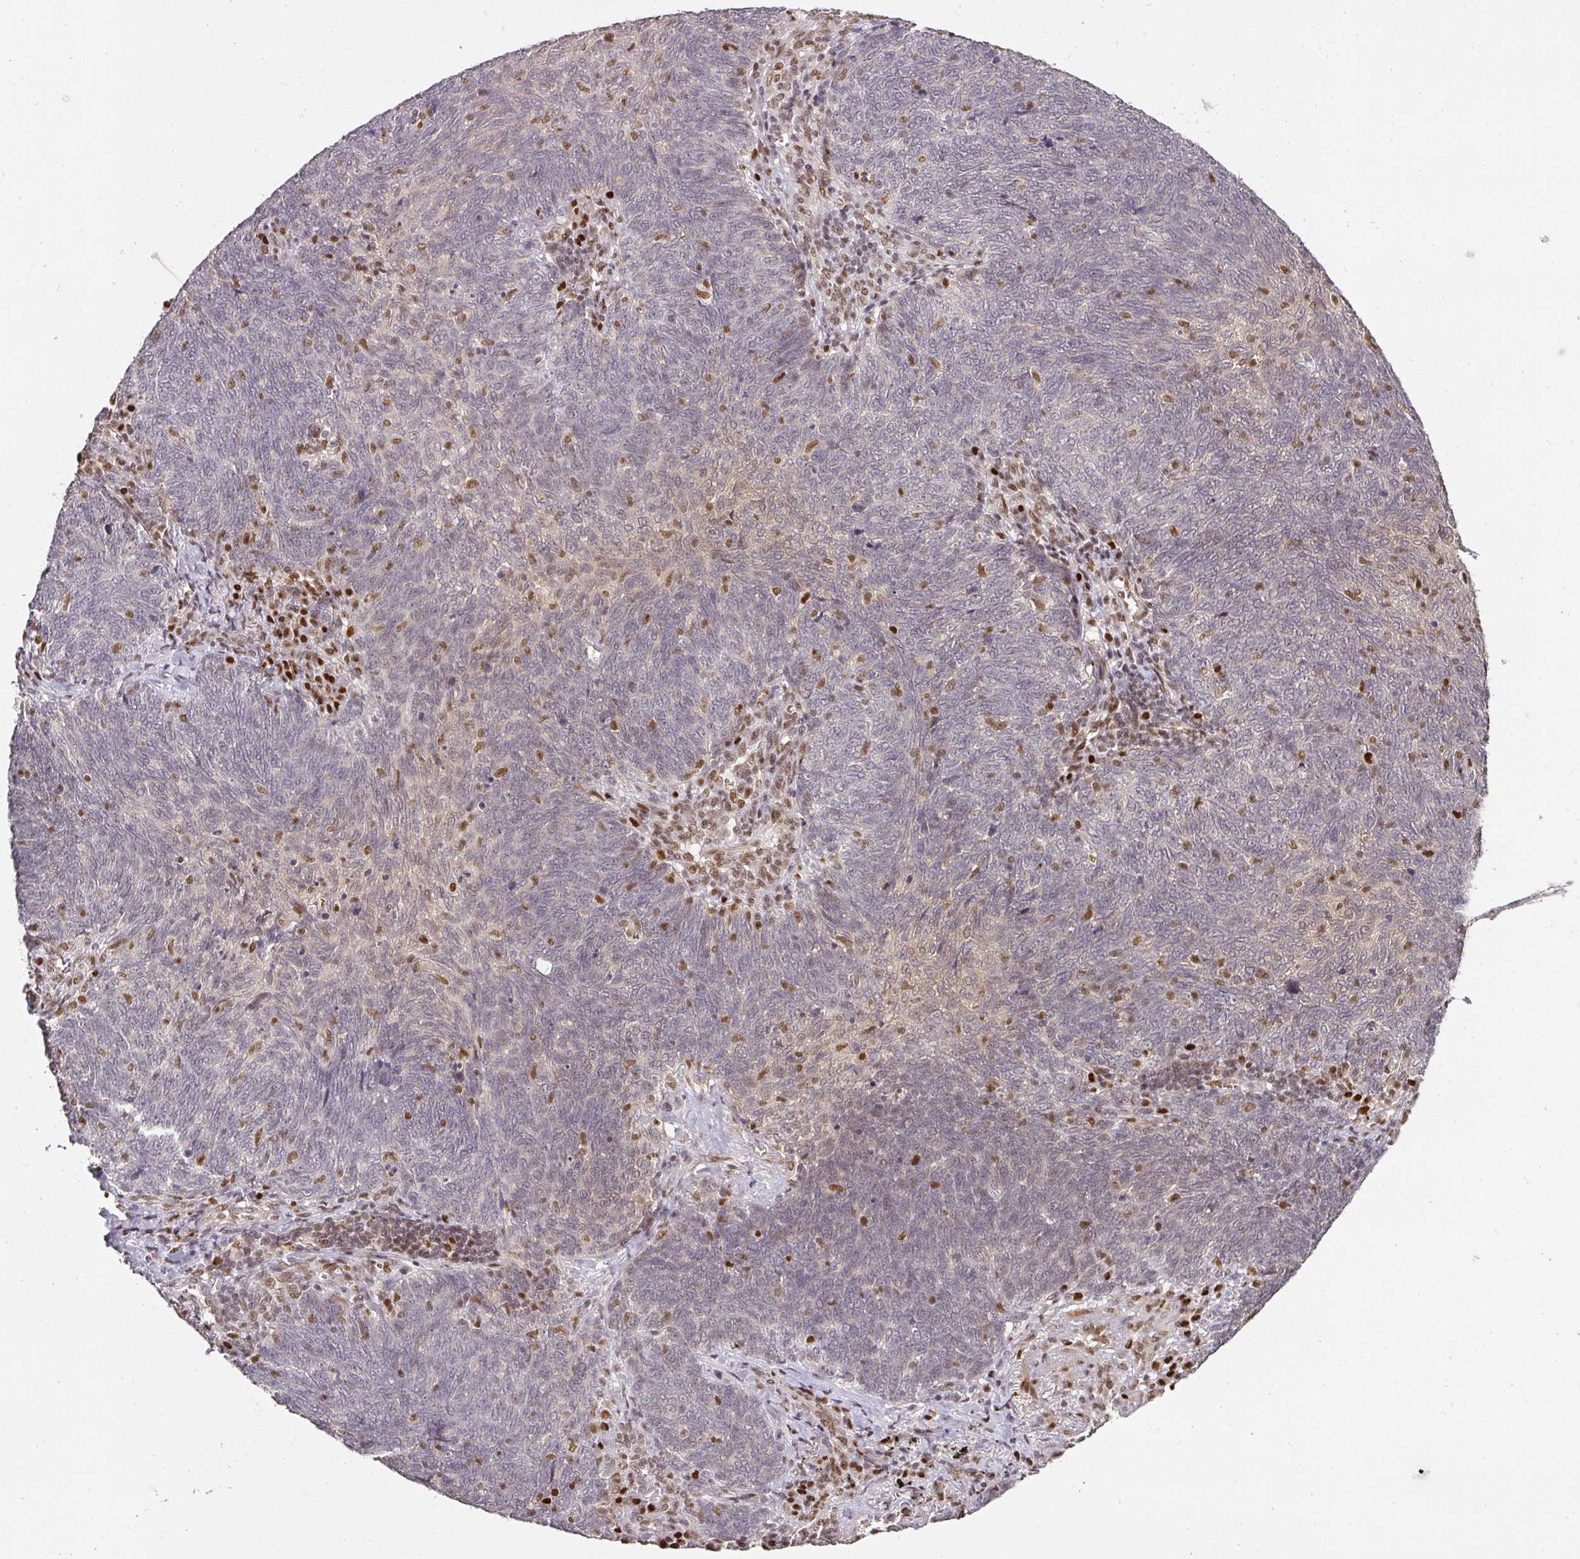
{"staining": {"intensity": "weak", "quantity": "<25%", "location": "nuclear"}, "tissue": "lung cancer", "cell_type": "Tumor cells", "image_type": "cancer", "snomed": [{"axis": "morphology", "description": "Squamous cell carcinoma, NOS"}, {"axis": "topography", "description": "Lung"}], "caption": "This is a photomicrograph of immunohistochemistry (IHC) staining of lung cancer (squamous cell carcinoma), which shows no positivity in tumor cells.", "gene": "GPRIN2", "patient": {"sex": "female", "age": 72}}